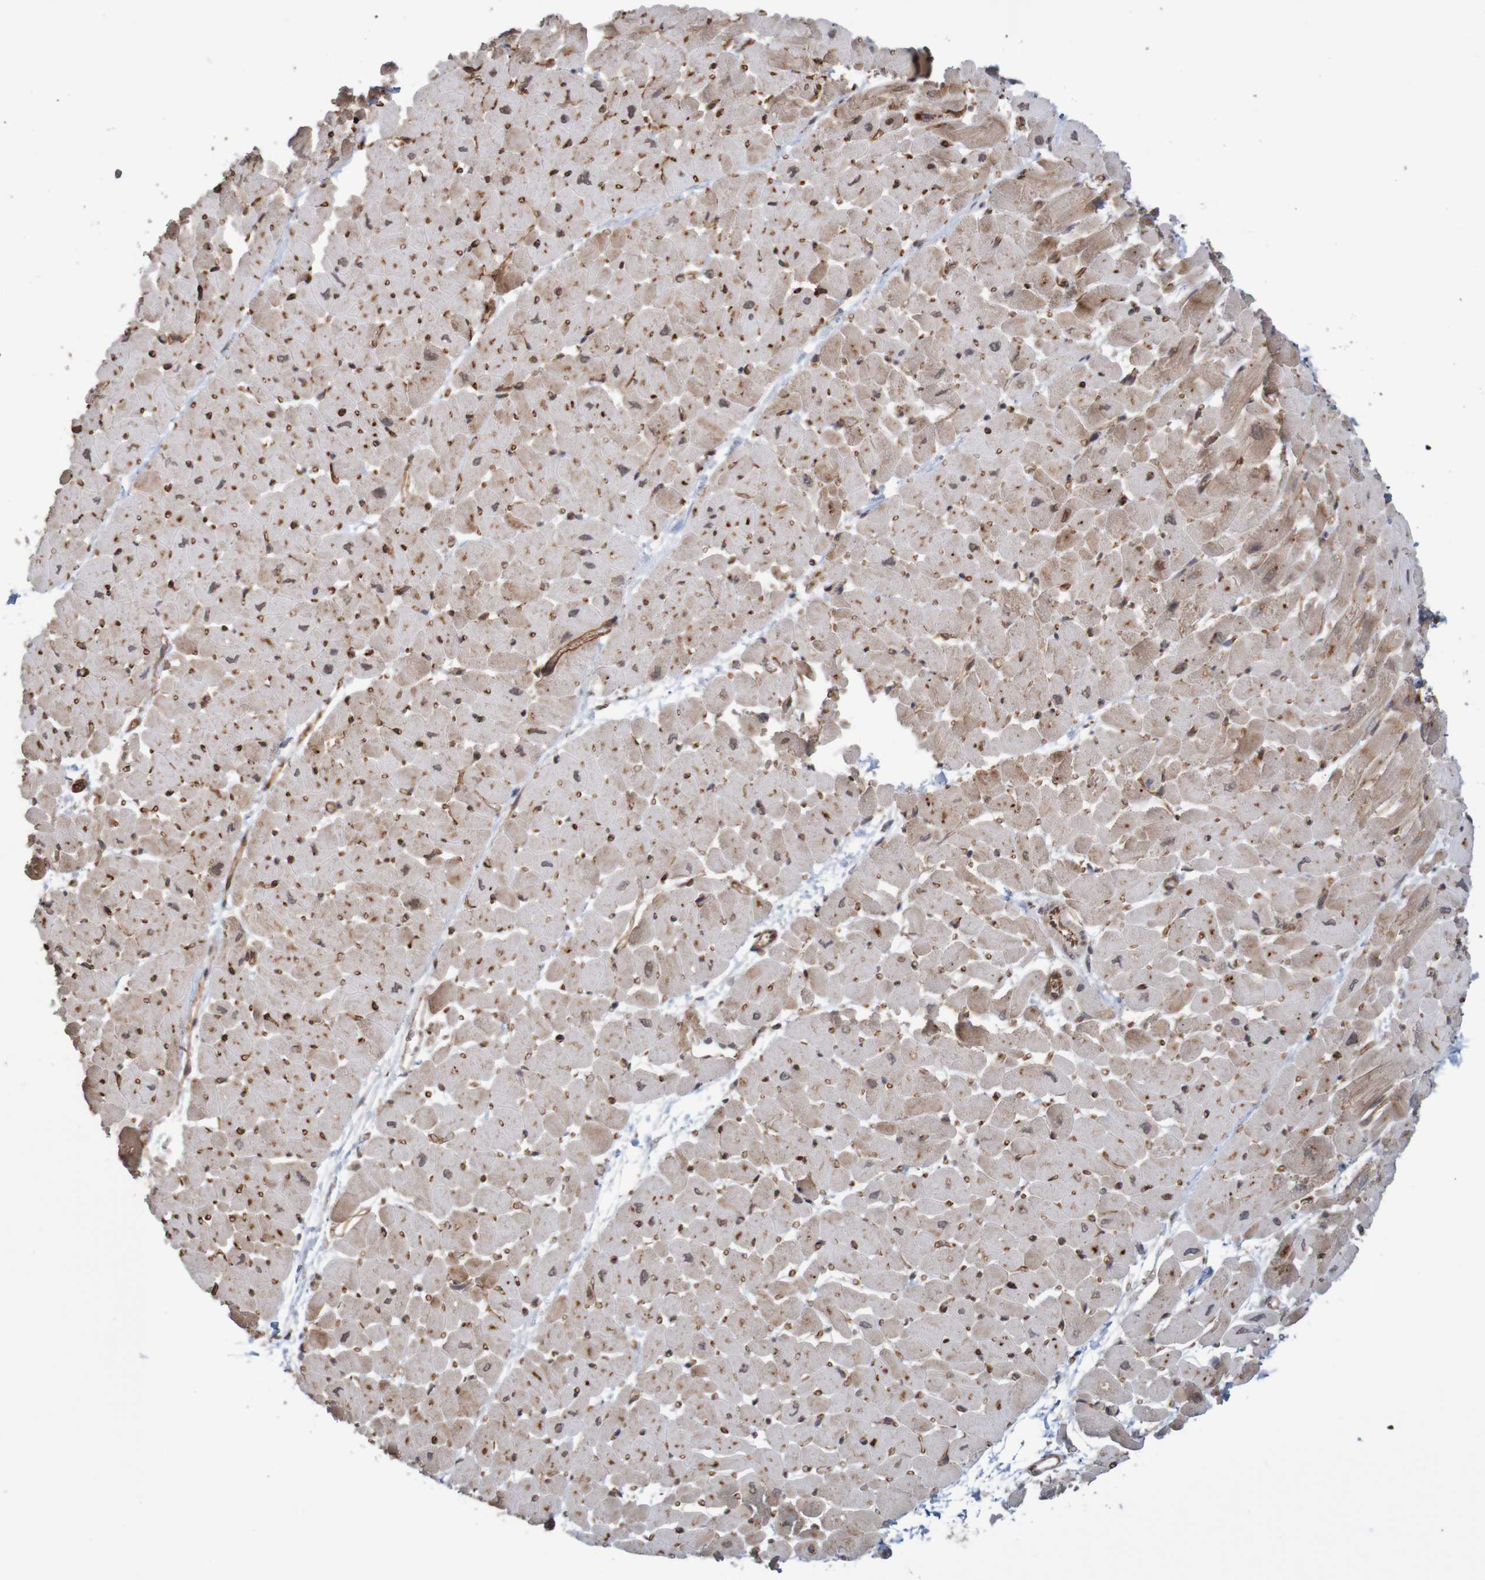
{"staining": {"intensity": "moderate", "quantity": ">75%", "location": "cytoplasmic/membranous"}, "tissue": "heart muscle", "cell_type": "Cardiomyocytes", "image_type": "normal", "snomed": [{"axis": "morphology", "description": "Normal tissue, NOS"}, {"axis": "topography", "description": "Heart"}], "caption": "This histopathology image reveals immunohistochemistry (IHC) staining of unremarkable heart muscle, with medium moderate cytoplasmic/membranous positivity in approximately >75% of cardiomyocytes.", "gene": "MRPL52", "patient": {"sex": "male", "age": 45}}